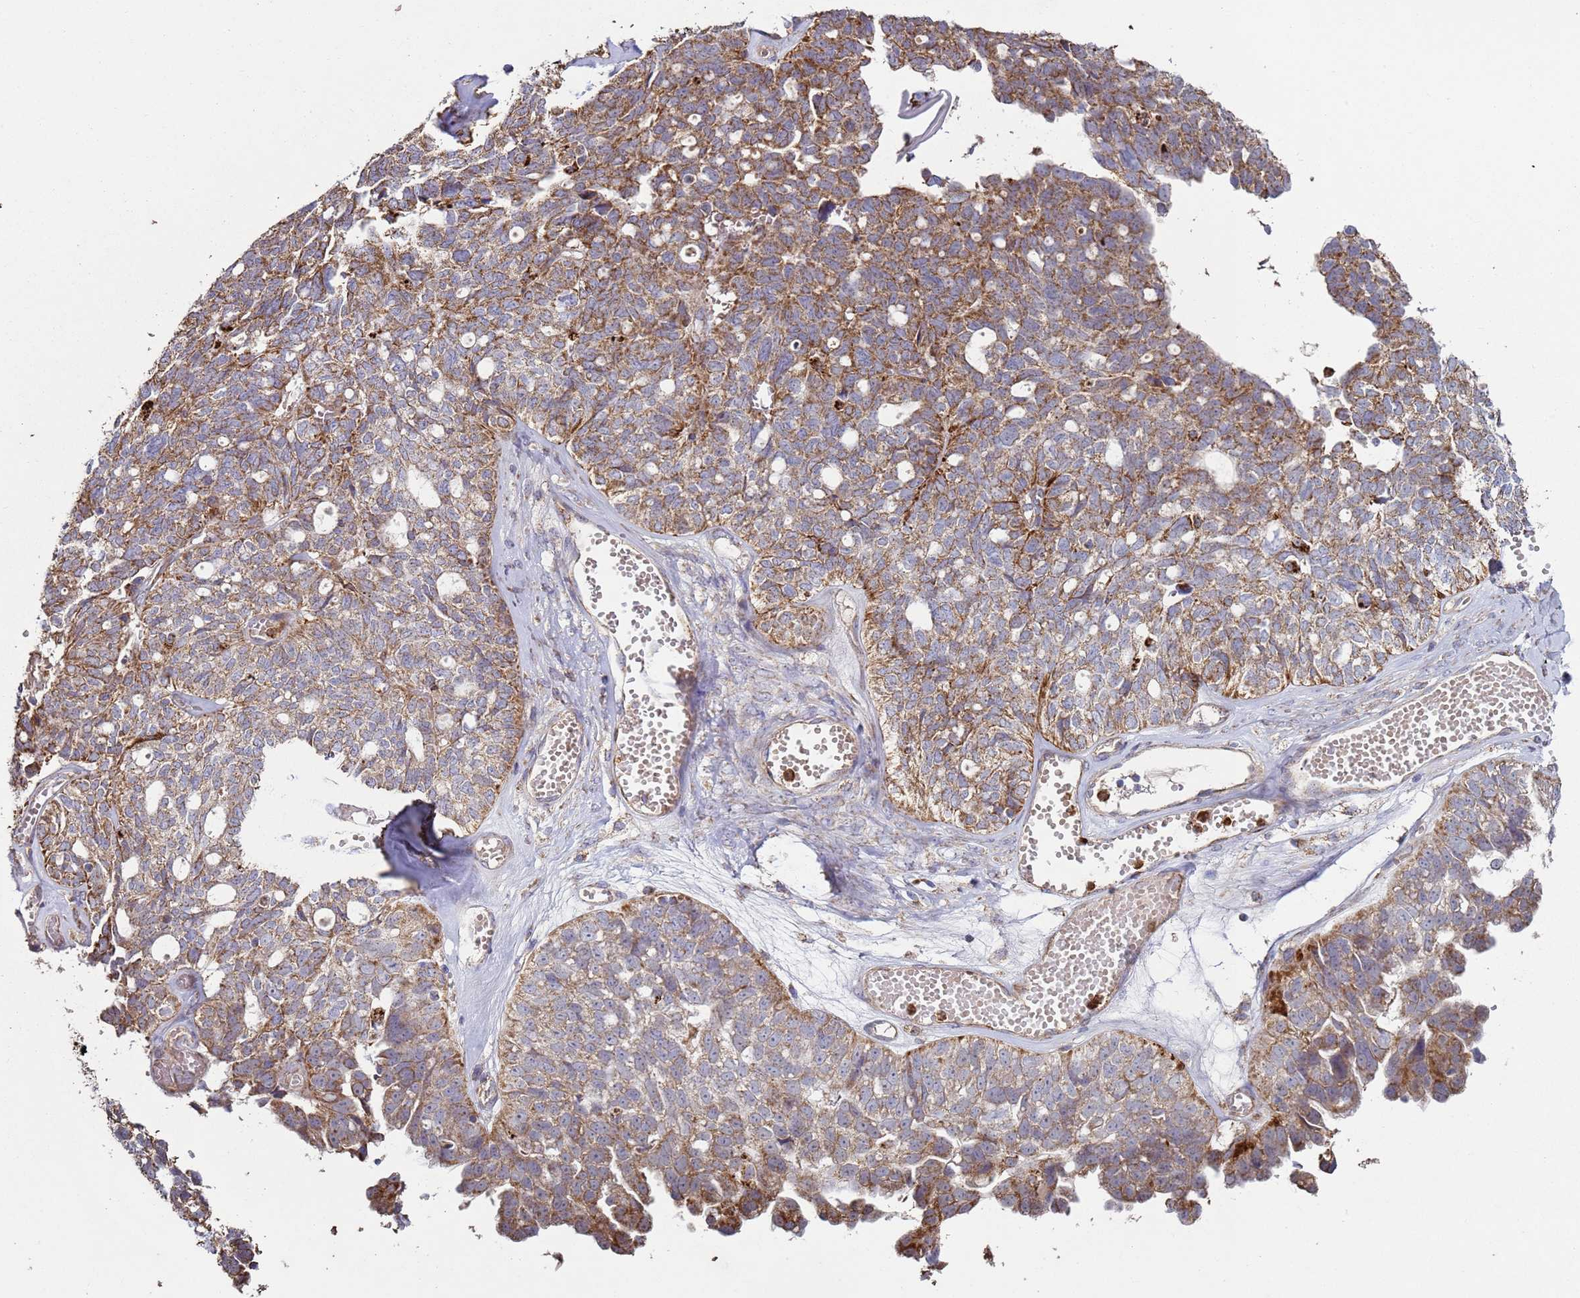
{"staining": {"intensity": "moderate", "quantity": ">75%", "location": "cytoplasmic/membranous"}, "tissue": "ovarian cancer", "cell_type": "Tumor cells", "image_type": "cancer", "snomed": [{"axis": "morphology", "description": "Cystadenocarcinoma, serous, NOS"}, {"axis": "topography", "description": "Ovary"}], "caption": "A brown stain shows moderate cytoplasmic/membranous staining of a protein in human ovarian cancer (serous cystadenocarcinoma) tumor cells. The protein of interest is stained brown, and the nuclei are stained in blue (DAB (3,3'-diaminobenzidine) IHC with brightfield microscopy, high magnification).", "gene": "FBXO33", "patient": {"sex": "female", "age": 79}}